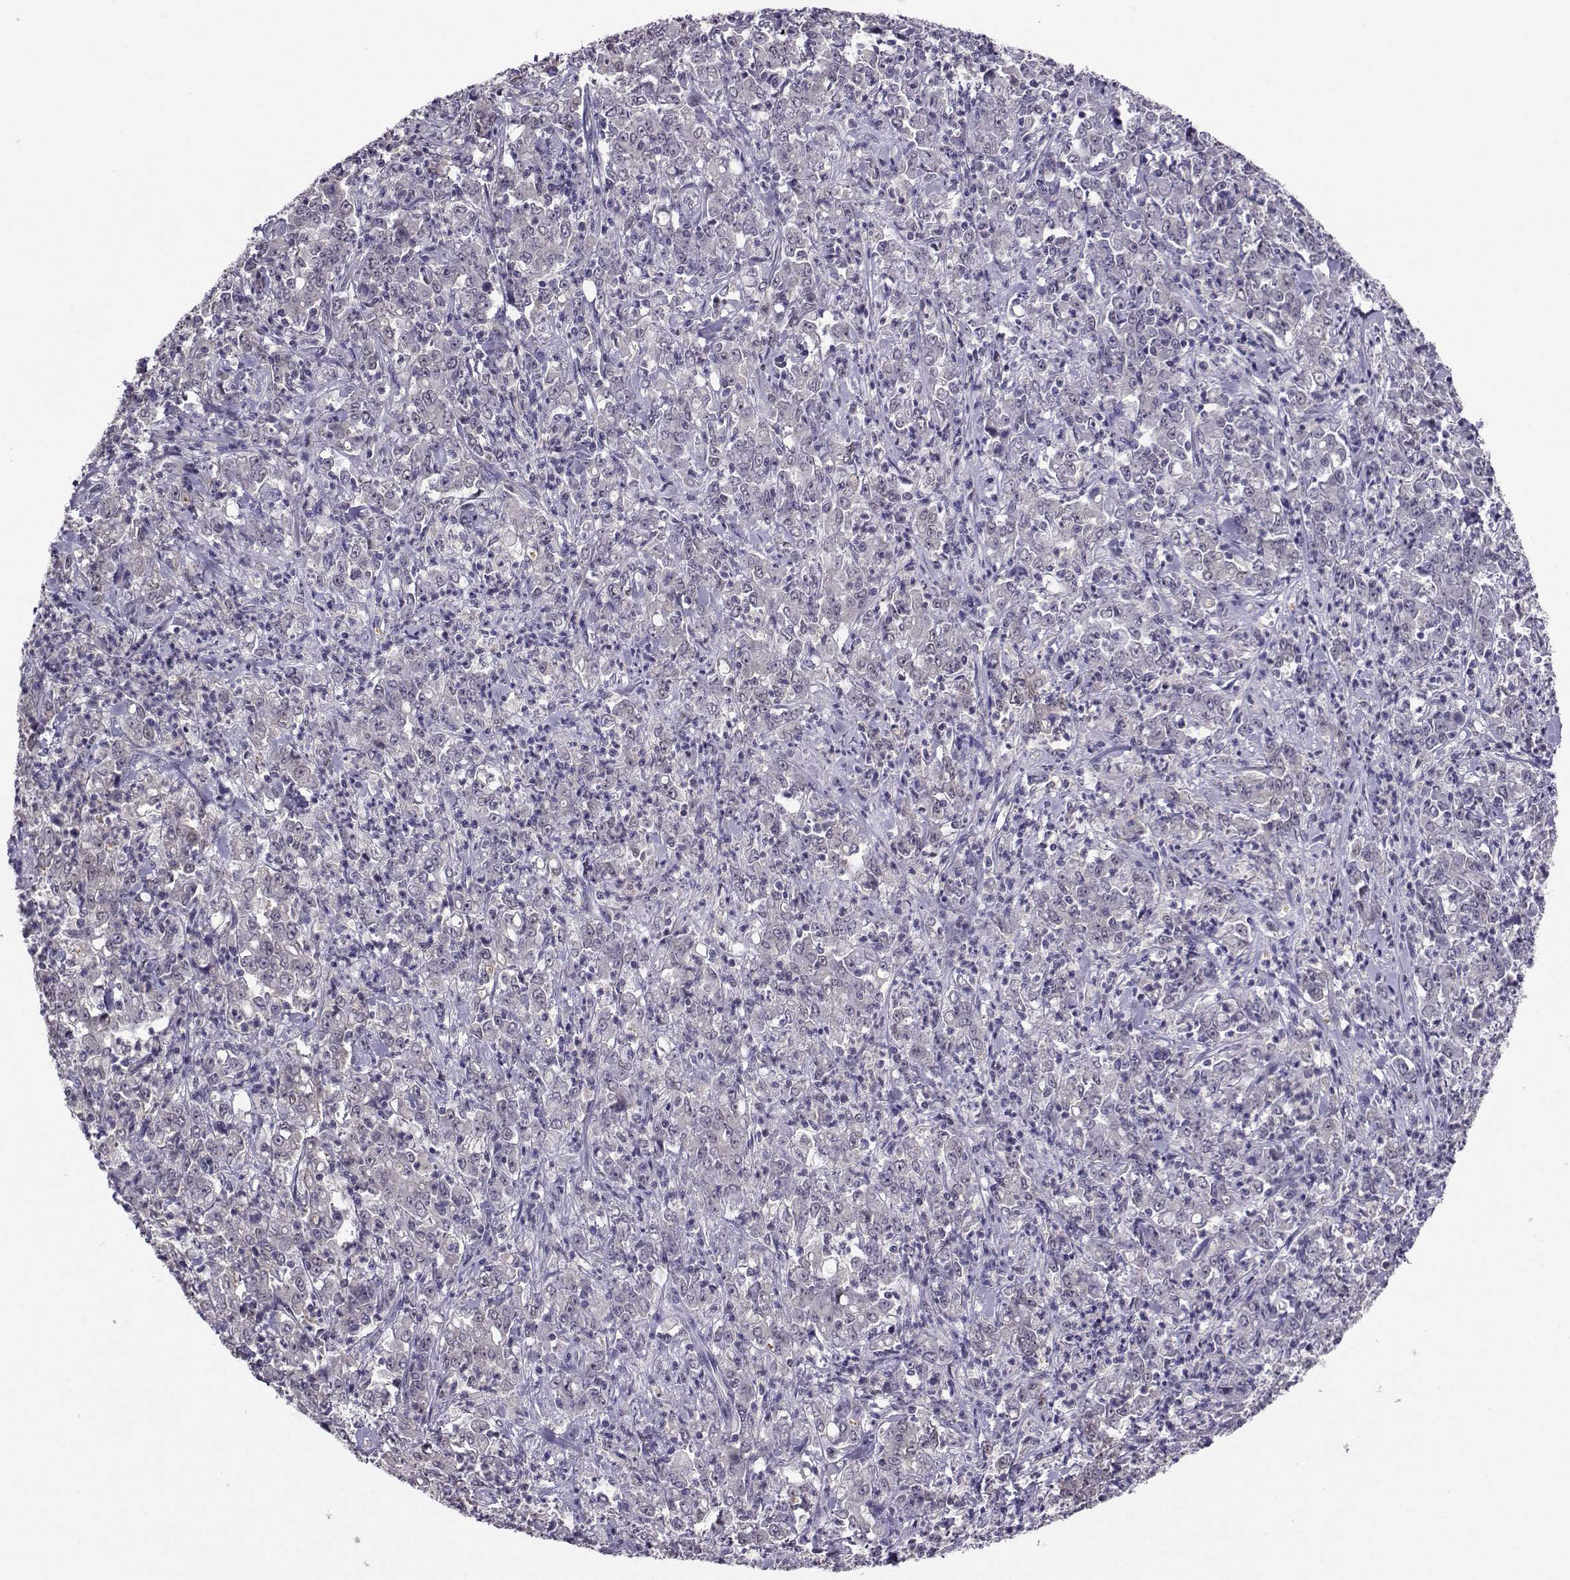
{"staining": {"intensity": "negative", "quantity": "none", "location": "none"}, "tissue": "stomach cancer", "cell_type": "Tumor cells", "image_type": "cancer", "snomed": [{"axis": "morphology", "description": "Adenocarcinoma, NOS"}, {"axis": "topography", "description": "Stomach, lower"}], "caption": "Tumor cells show no significant expression in stomach adenocarcinoma.", "gene": "PGK1", "patient": {"sex": "female", "age": 71}}